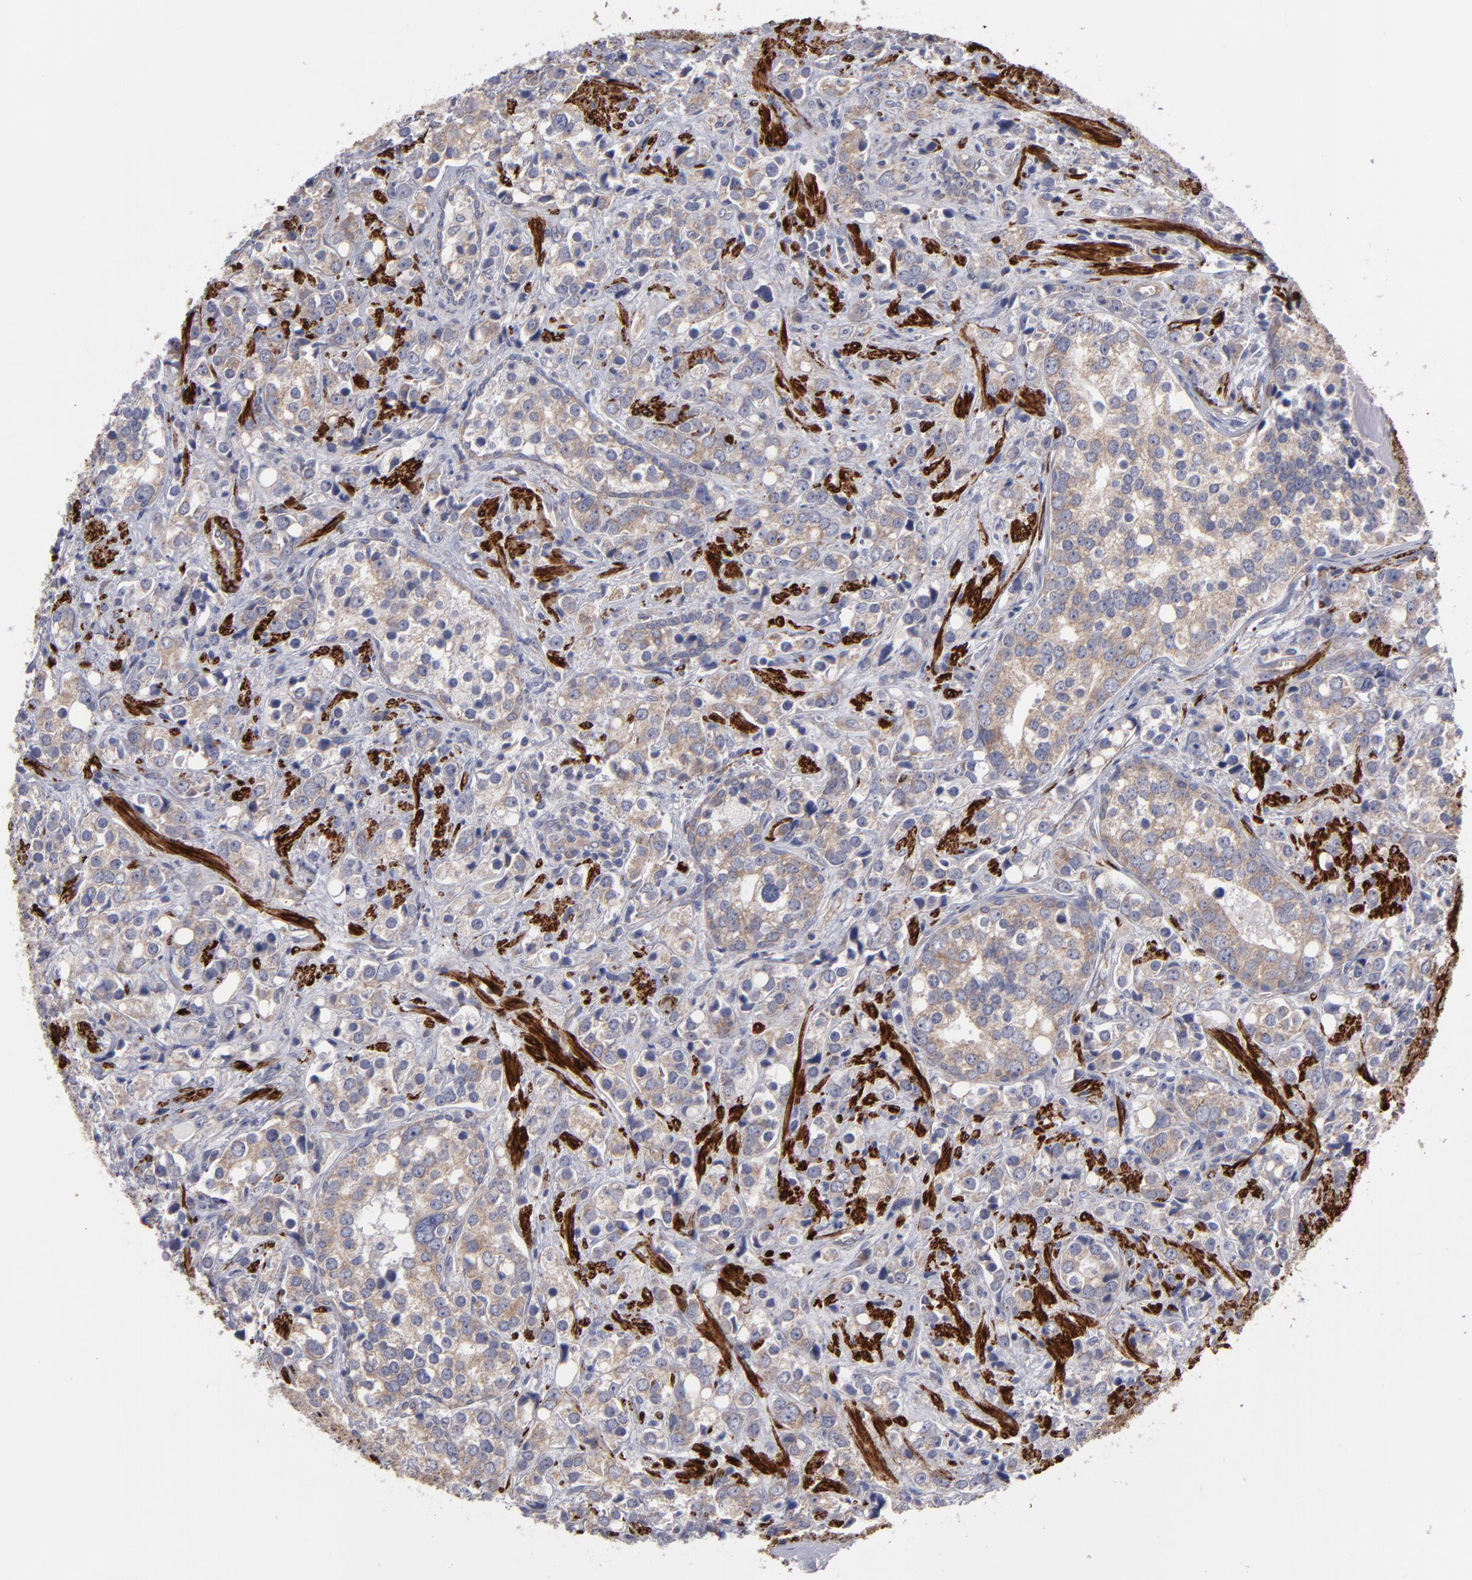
{"staining": {"intensity": "moderate", "quantity": ">75%", "location": "cytoplasmic/membranous"}, "tissue": "prostate cancer", "cell_type": "Tumor cells", "image_type": "cancer", "snomed": [{"axis": "morphology", "description": "Adenocarcinoma, High grade"}, {"axis": "topography", "description": "Prostate"}], "caption": "This is an image of immunohistochemistry staining of prostate high-grade adenocarcinoma, which shows moderate staining in the cytoplasmic/membranous of tumor cells.", "gene": "SLMAP", "patient": {"sex": "male", "age": 71}}